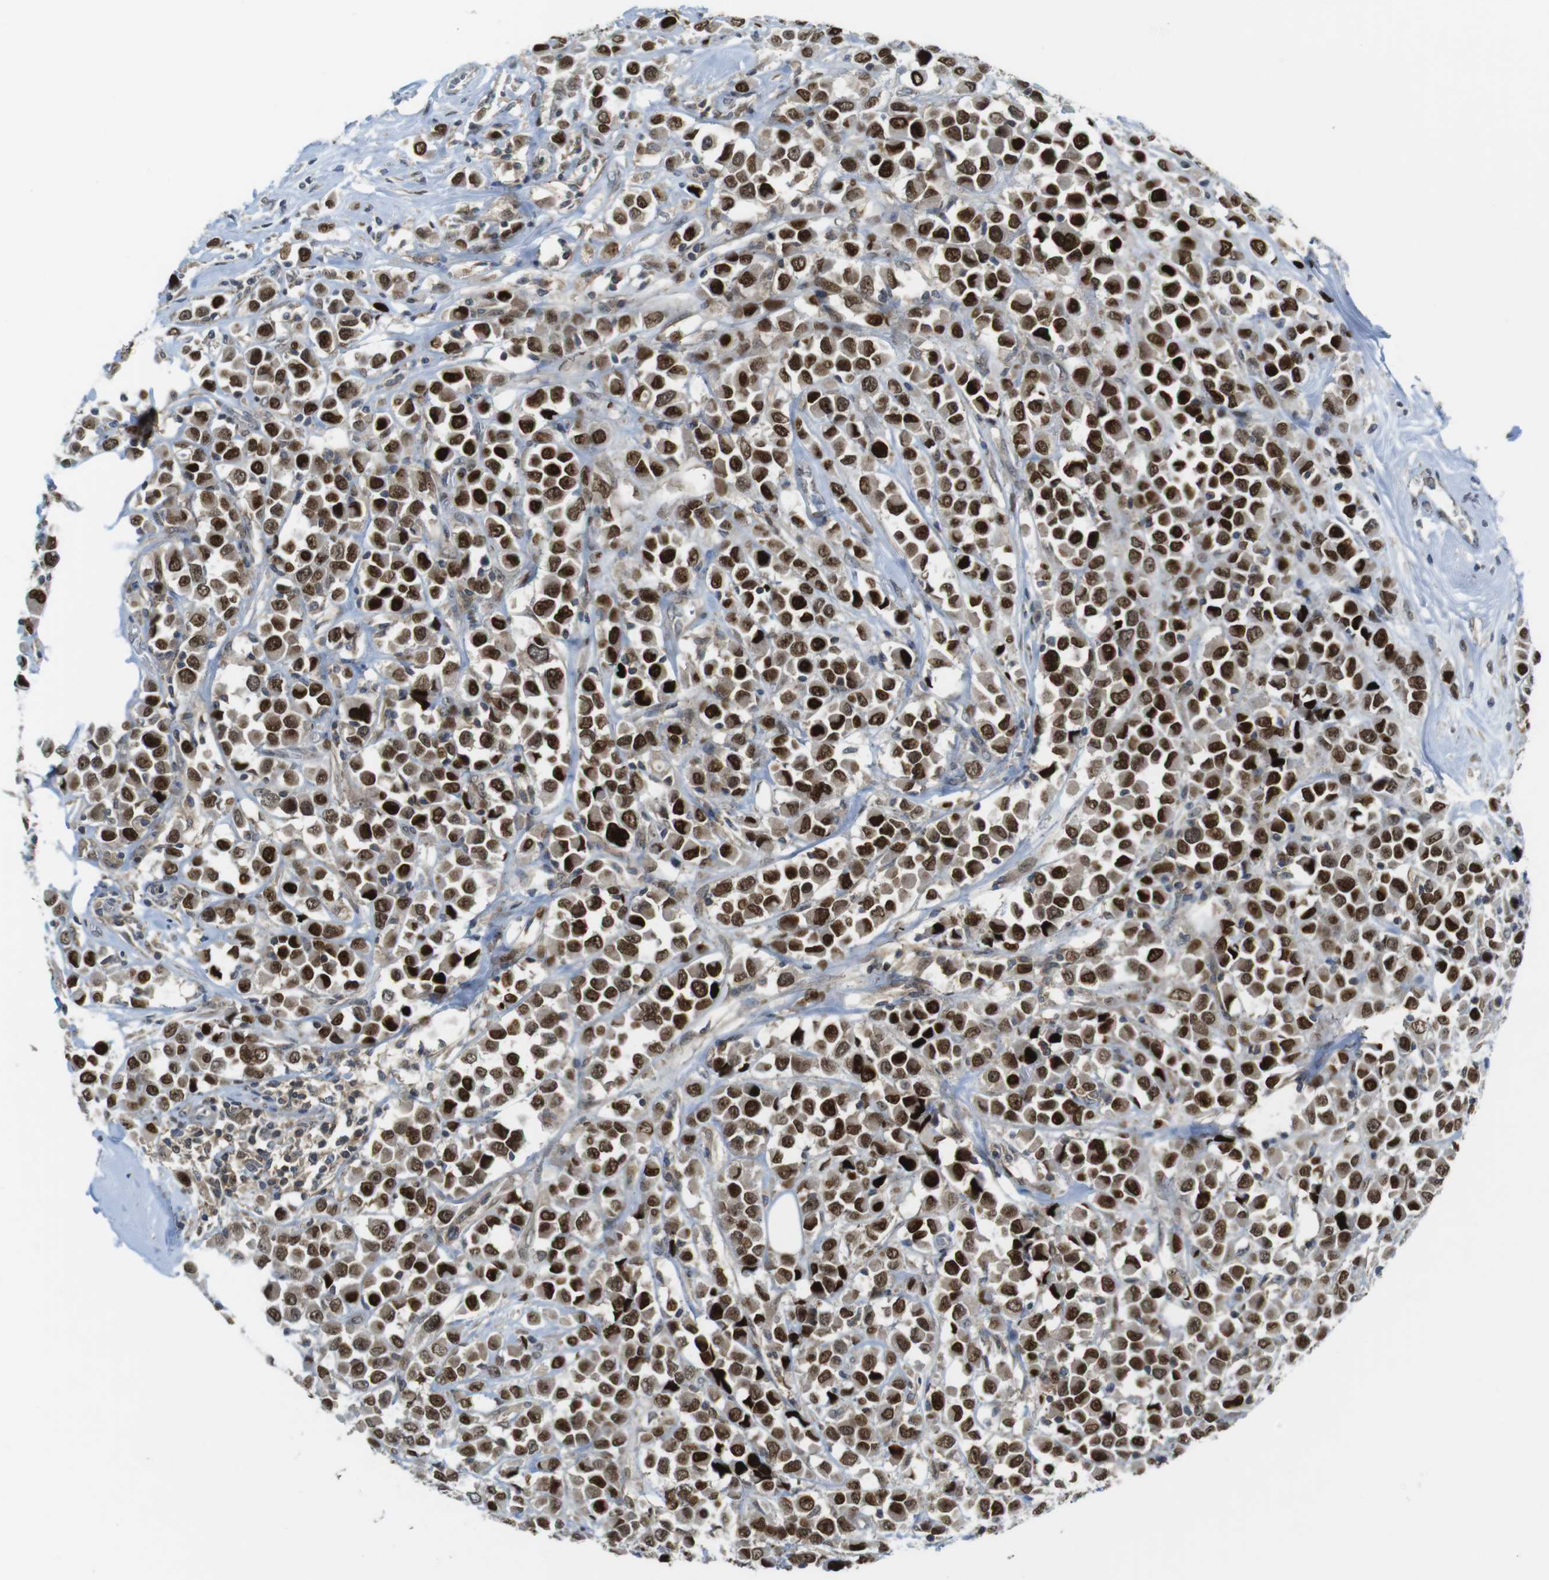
{"staining": {"intensity": "strong", "quantity": ">75%", "location": "nuclear"}, "tissue": "breast cancer", "cell_type": "Tumor cells", "image_type": "cancer", "snomed": [{"axis": "morphology", "description": "Duct carcinoma"}, {"axis": "topography", "description": "Breast"}], "caption": "Immunohistochemistry (DAB (3,3'-diaminobenzidine)) staining of breast cancer (infiltrating ductal carcinoma) demonstrates strong nuclear protein staining in about >75% of tumor cells.", "gene": "RCC1", "patient": {"sex": "female", "age": 61}}